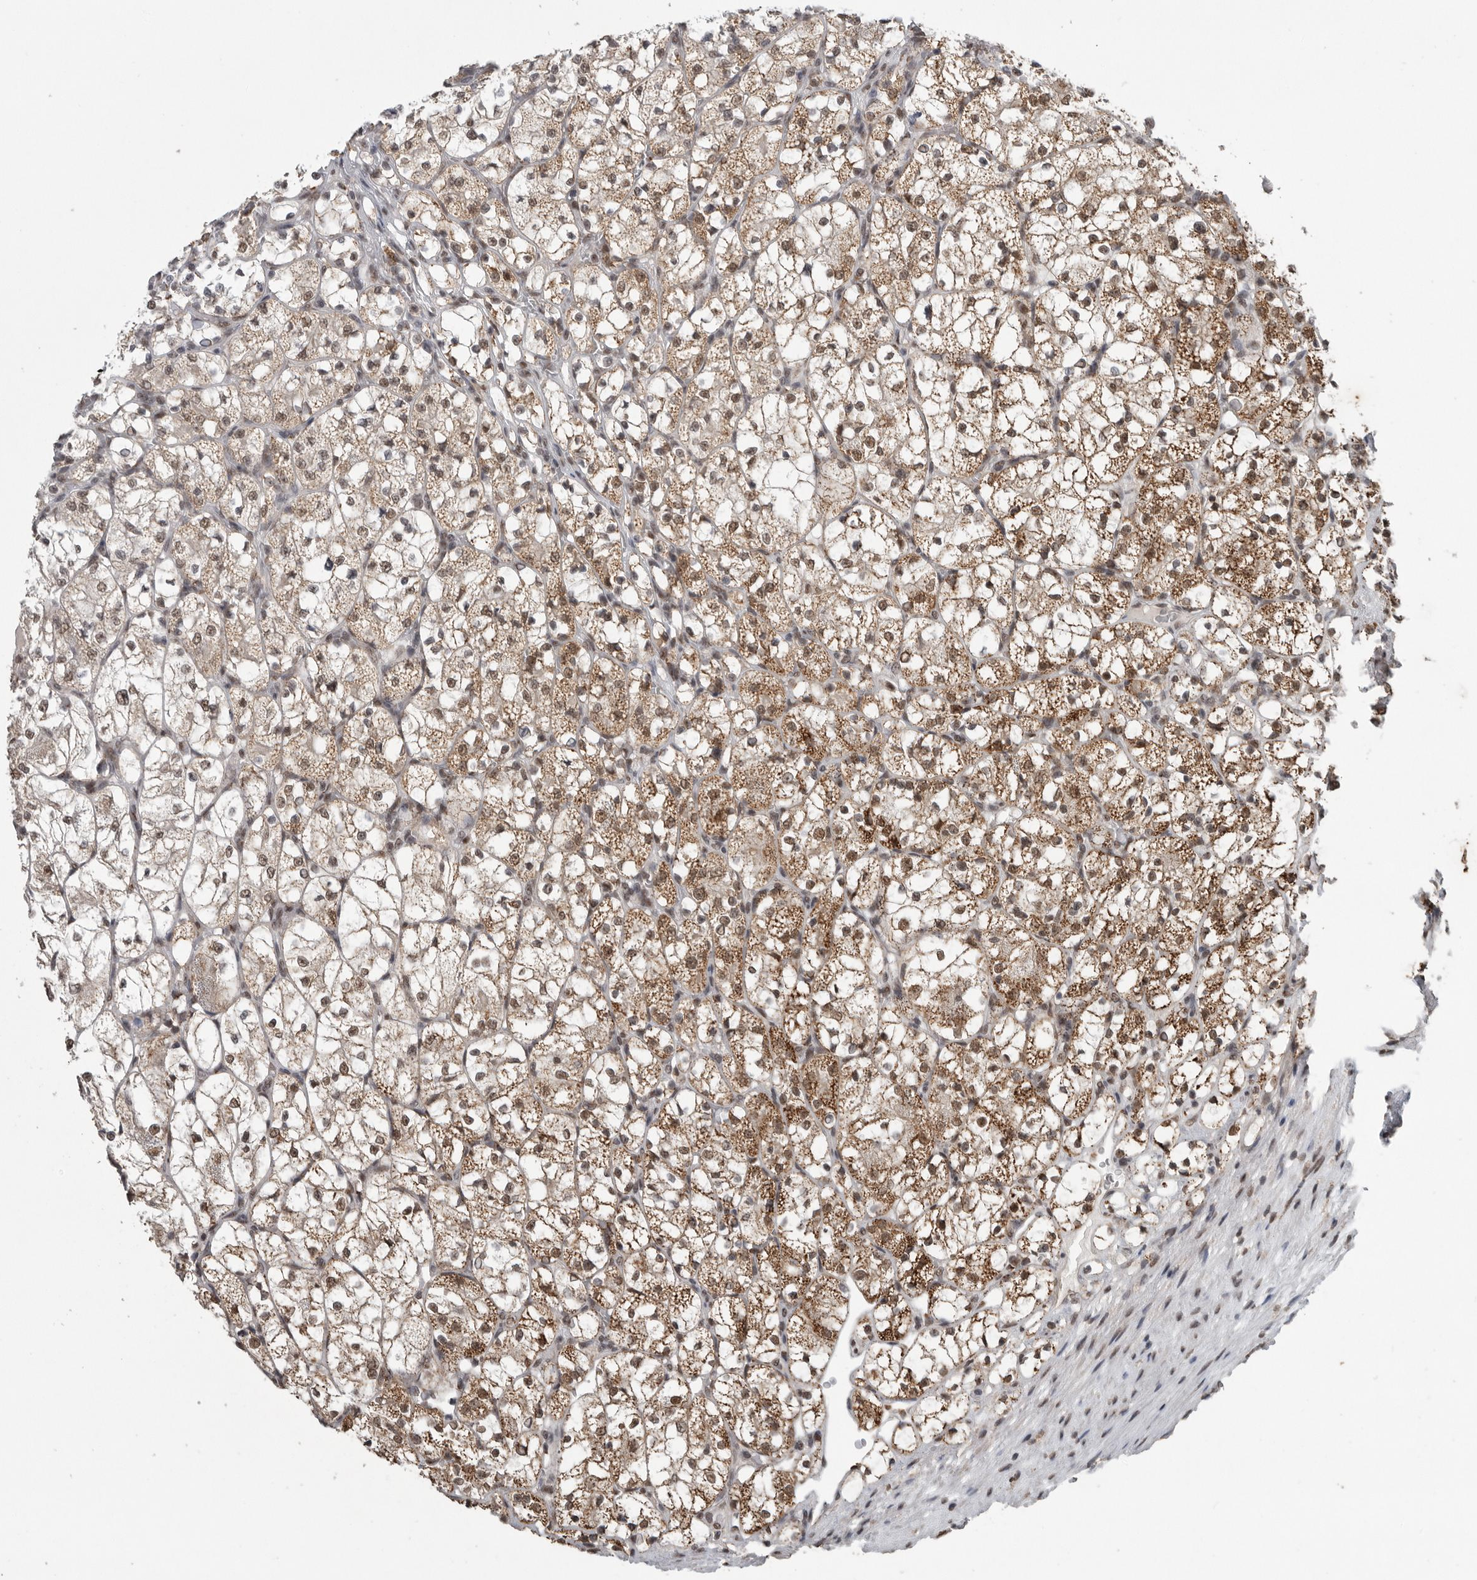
{"staining": {"intensity": "moderate", "quantity": ">75%", "location": "cytoplasmic/membranous,nuclear"}, "tissue": "renal cancer", "cell_type": "Tumor cells", "image_type": "cancer", "snomed": [{"axis": "morphology", "description": "Adenocarcinoma, NOS"}, {"axis": "topography", "description": "Kidney"}], "caption": "Brown immunohistochemical staining in human renal adenocarcinoma shows moderate cytoplasmic/membranous and nuclear staining in about >75% of tumor cells.", "gene": "PPP1R10", "patient": {"sex": "female", "age": 69}}